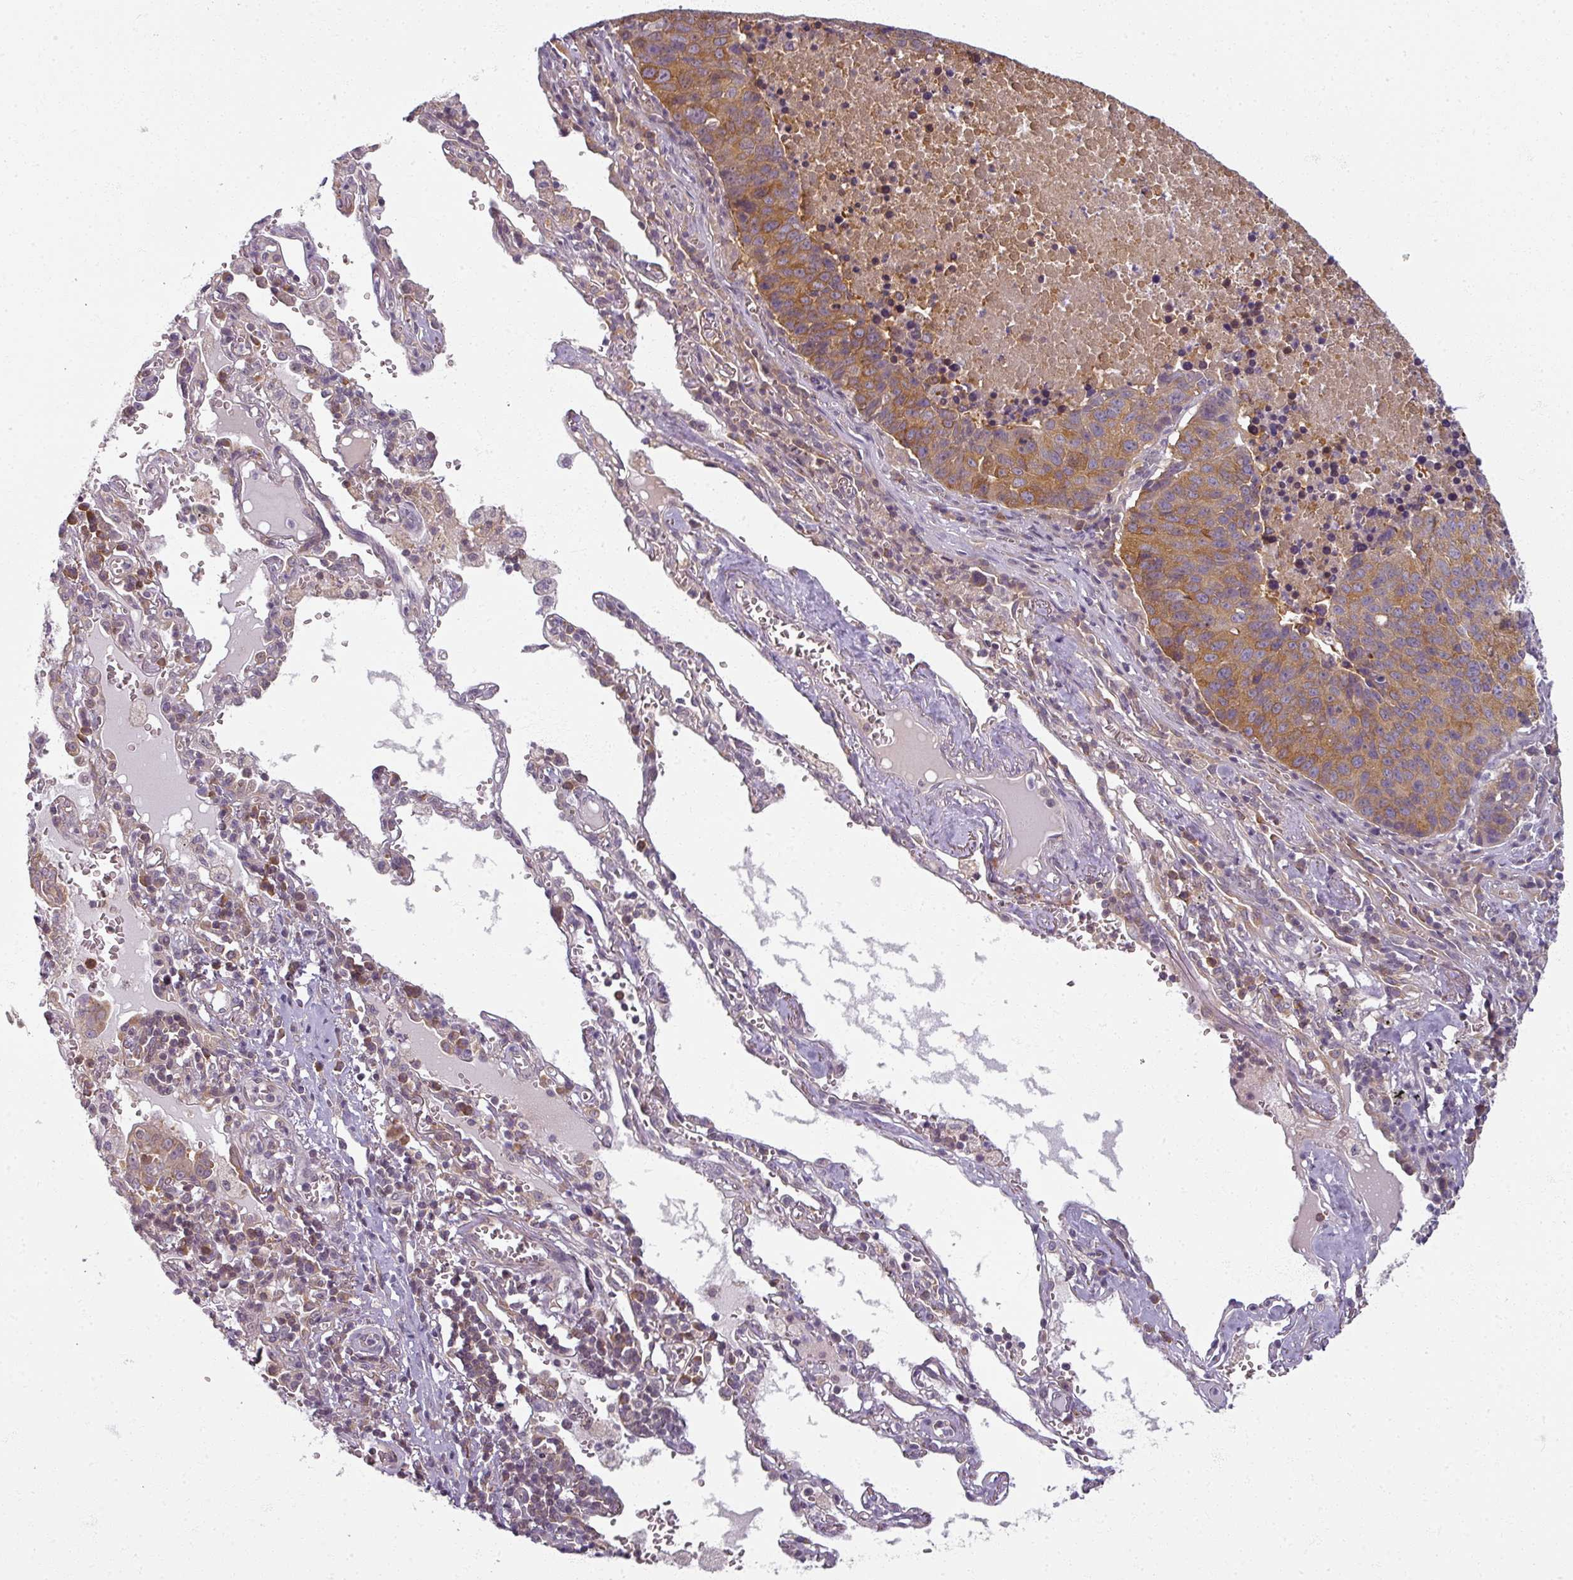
{"staining": {"intensity": "moderate", "quantity": "25%-75%", "location": "cytoplasmic/membranous"}, "tissue": "lung cancer", "cell_type": "Tumor cells", "image_type": "cancer", "snomed": [{"axis": "morphology", "description": "Squamous cell carcinoma, NOS"}, {"axis": "topography", "description": "Lung"}], "caption": "Immunohistochemical staining of squamous cell carcinoma (lung) displays moderate cytoplasmic/membranous protein positivity in approximately 25%-75% of tumor cells.", "gene": "AGPAT4", "patient": {"sex": "female", "age": 66}}